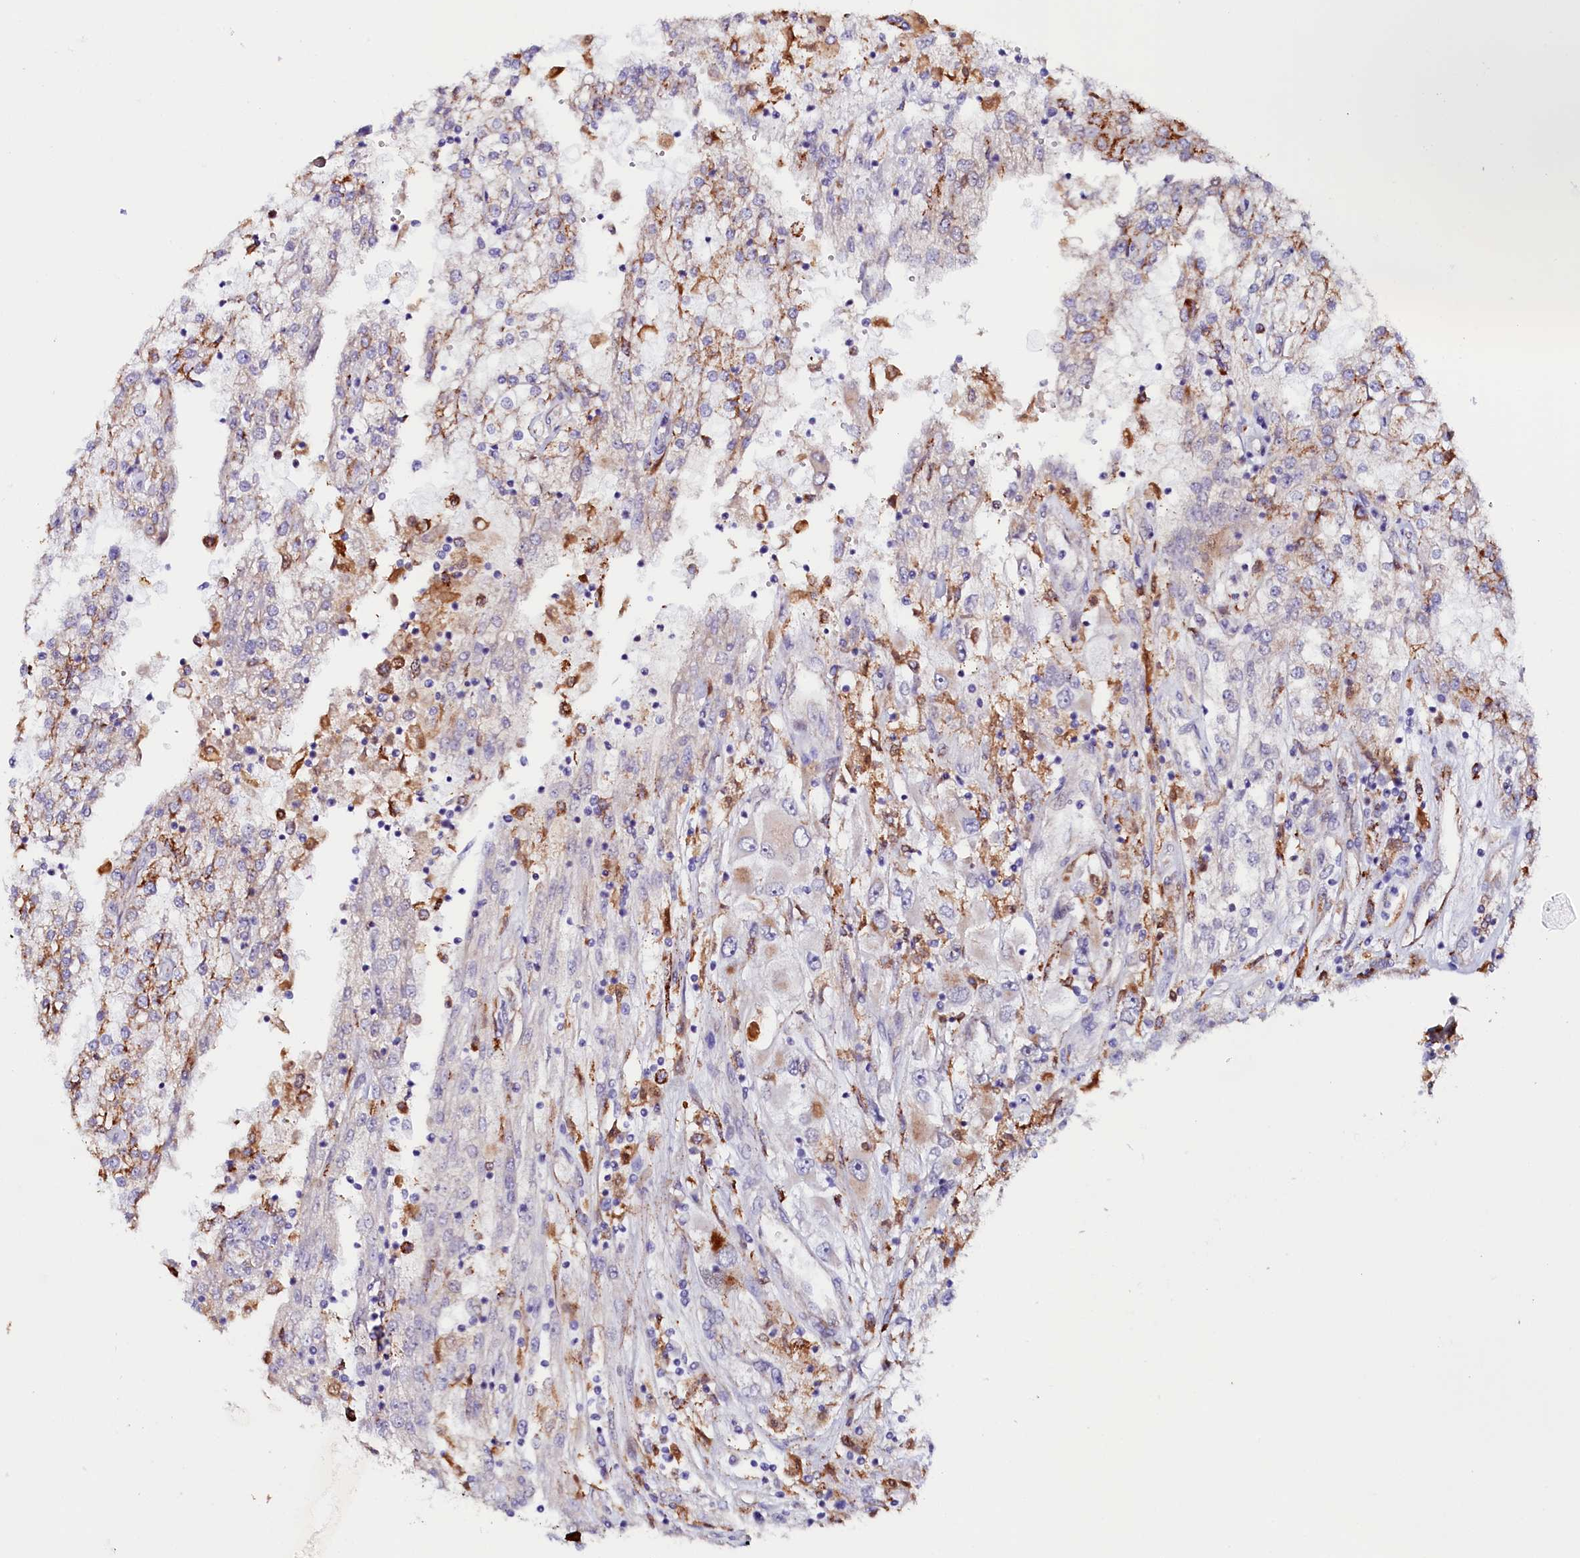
{"staining": {"intensity": "strong", "quantity": "<25%", "location": "cytoplasmic/membranous"}, "tissue": "renal cancer", "cell_type": "Tumor cells", "image_type": "cancer", "snomed": [{"axis": "morphology", "description": "Adenocarcinoma, NOS"}, {"axis": "topography", "description": "Kidney"}], "caption": "Immunohistochemical staining of human adenocarcinoma (renal) displays medium levels of strong cytoplasmic/membranous expression in approximately <25% of tumor cells. The protein is stained brown, and the nuclei are stained in blue (DAB IHC with brightfield microscopy, high magnification).", "gene": "AKTIP", "patient": {"sex": "female", "age": 52}}